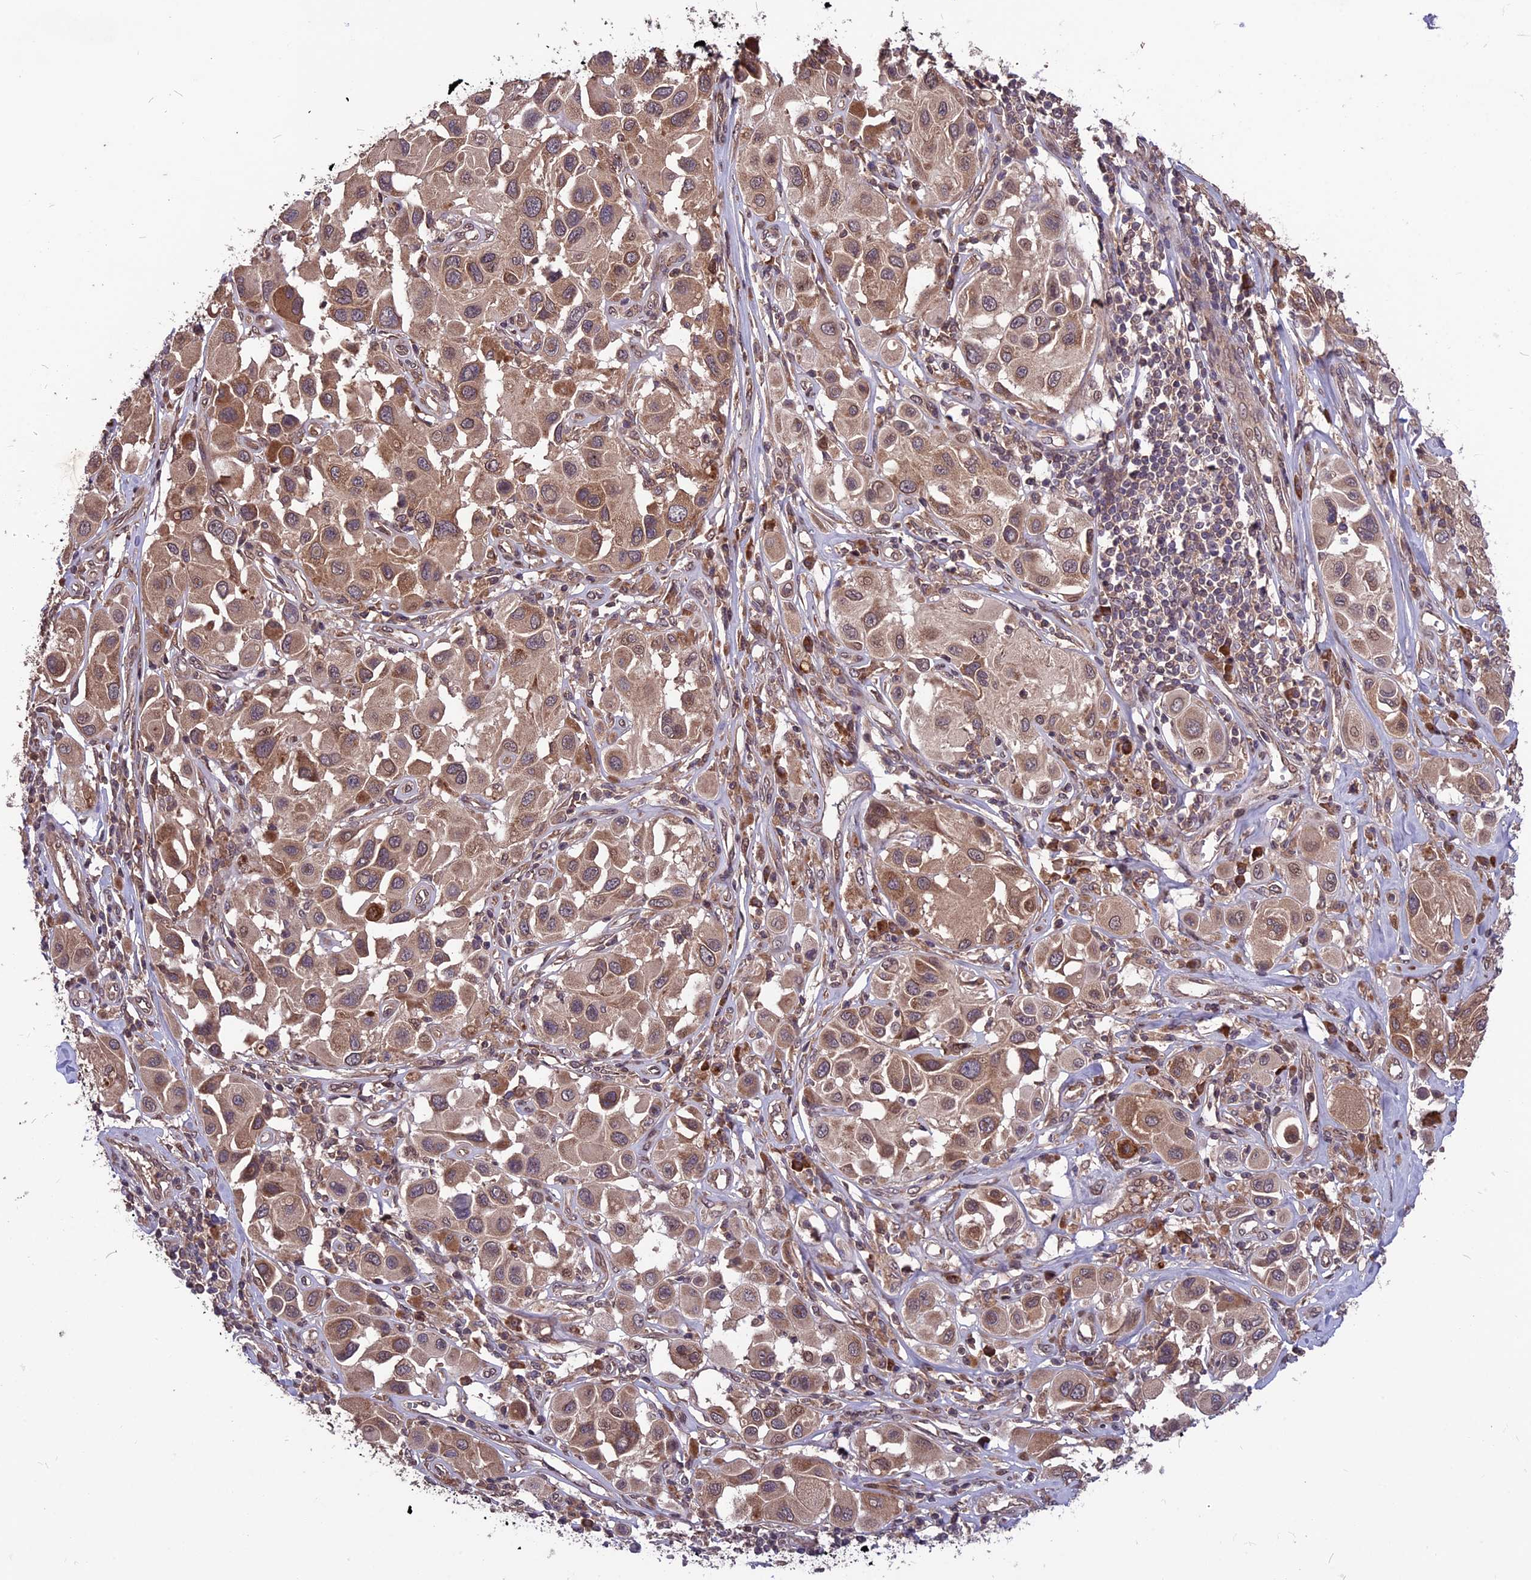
{"staining": {"intensity": "moderate", "quantity": ">75%", "location": "cytoplasmic/membranous"}, "tissue": "melanoma", "cell_type": "Tumor cells", "image_type": "cancer", "snomed": [{"axis": "morphology", "description": "Malignant melanoma, Metastatic site"}, {"axis": "topography", "description": "Skin"}], "caption": "A micrograph of human melanoma stained for a protein exhibits moderate cytoplasmic/membranous brown staining in tumor cells. (DAB (3,3'-diaminobenzidine) IHC, brown staining for protein, blue staining for nuclei).", "gene": "ZNF598", "patient": {"sex": "male", "age": 41}}